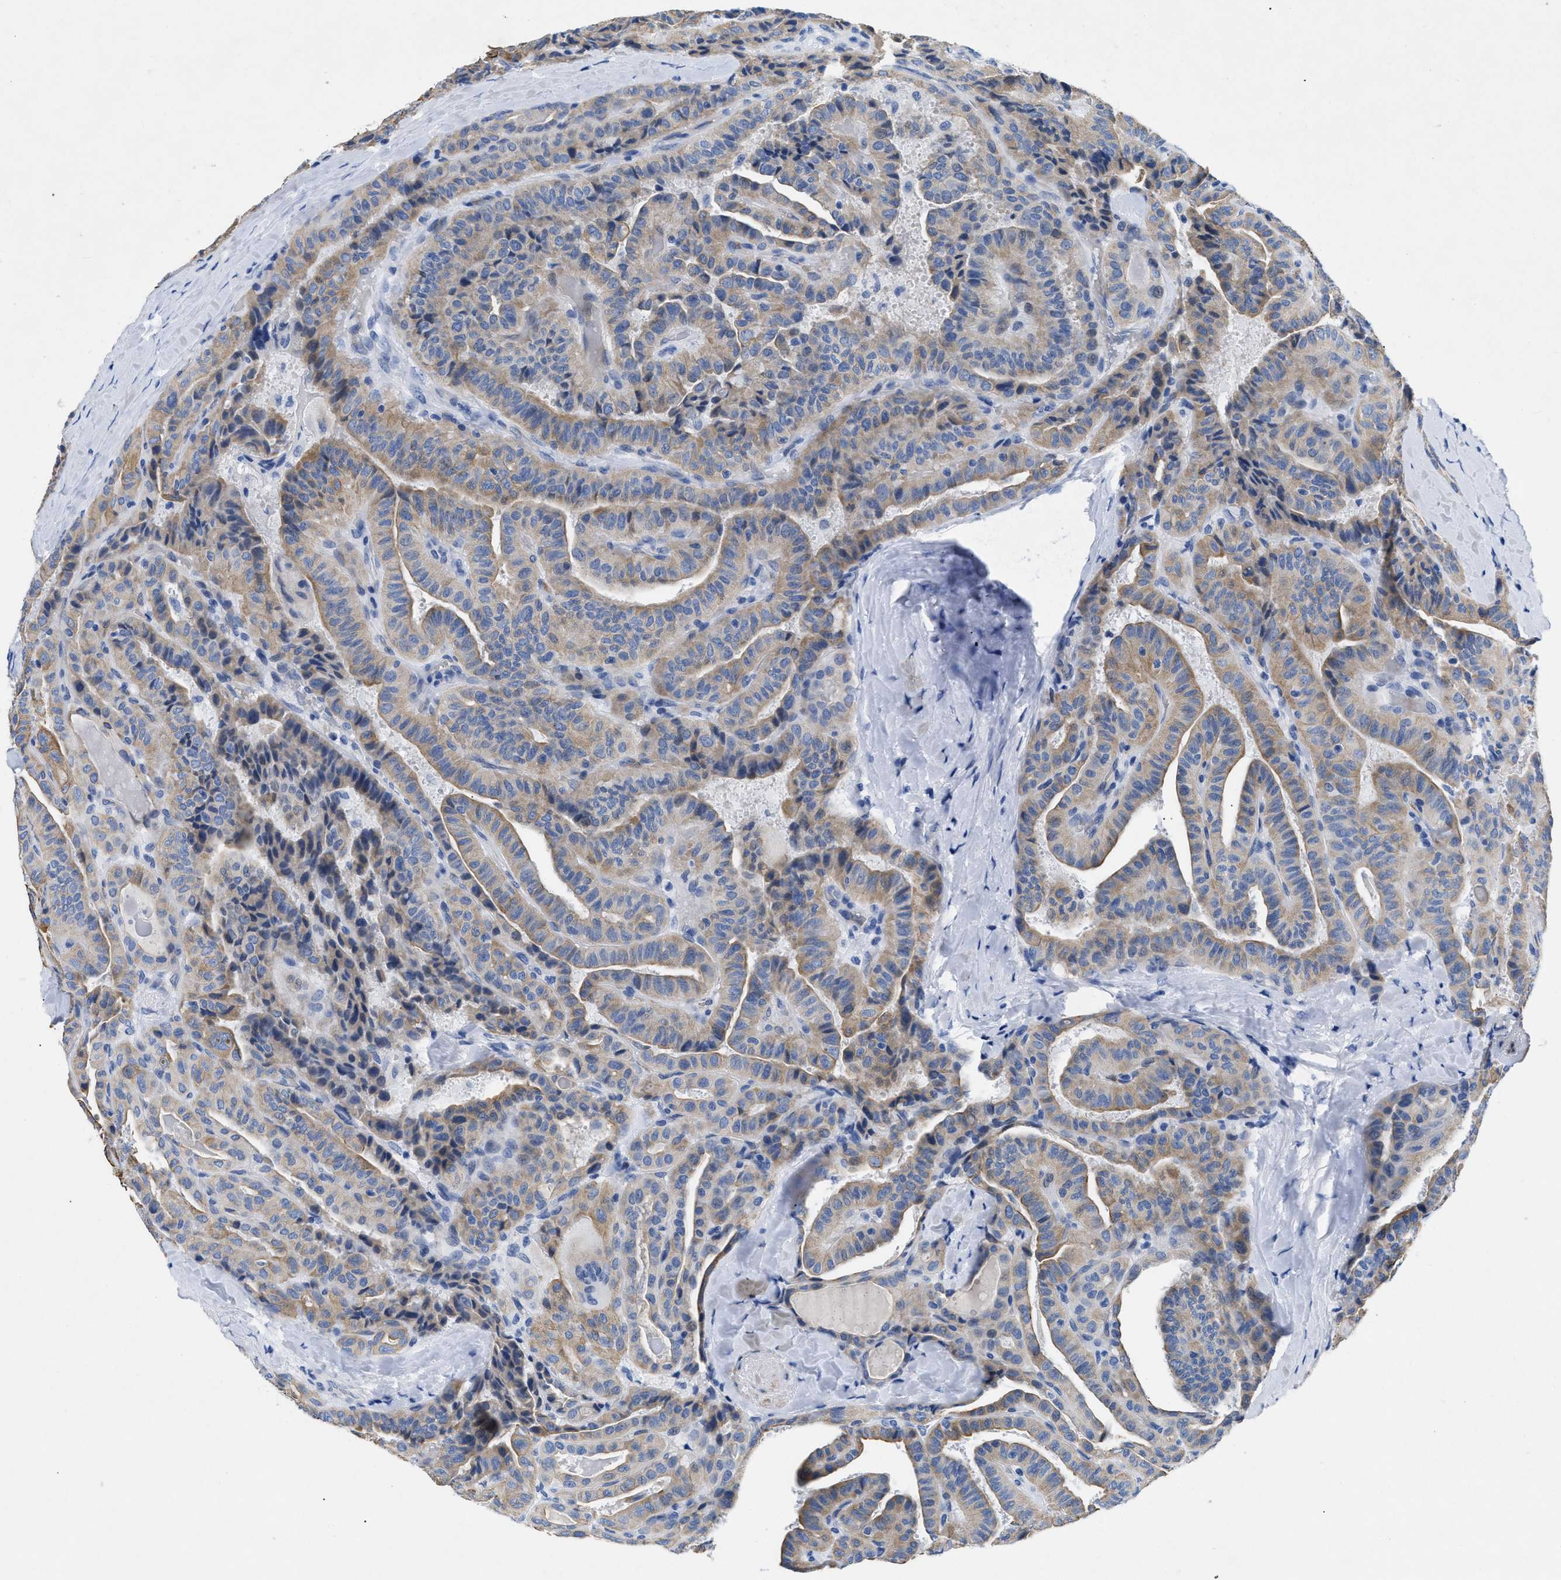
{"staining": {"intensity": "weak", "quantity": ">75%", "location": "cytoplasmic/membranous"}, "tissue": "thyroid cancer", "cell_type": "Tumor cells", "image_type": "cancer", "snomed": [{"axis": "morphology", "description": "Papillary adenocarcinoma, NOS"}, {"axis": "topography", "description": "Thyroid gland"}], "caption": "Protein staining by immunohistochemistry reveals weak cytoplasmic/membranous positivity in approximately >75% of tumor cells in papillary adenocarcinoma (thyroid). (DAB (3,3'-diaminobenzidine) IHC, brown staining for protein, blue staining for nuclei).", "gene": "TMEM68", "patient": {"sex": "male", "age": 77}}